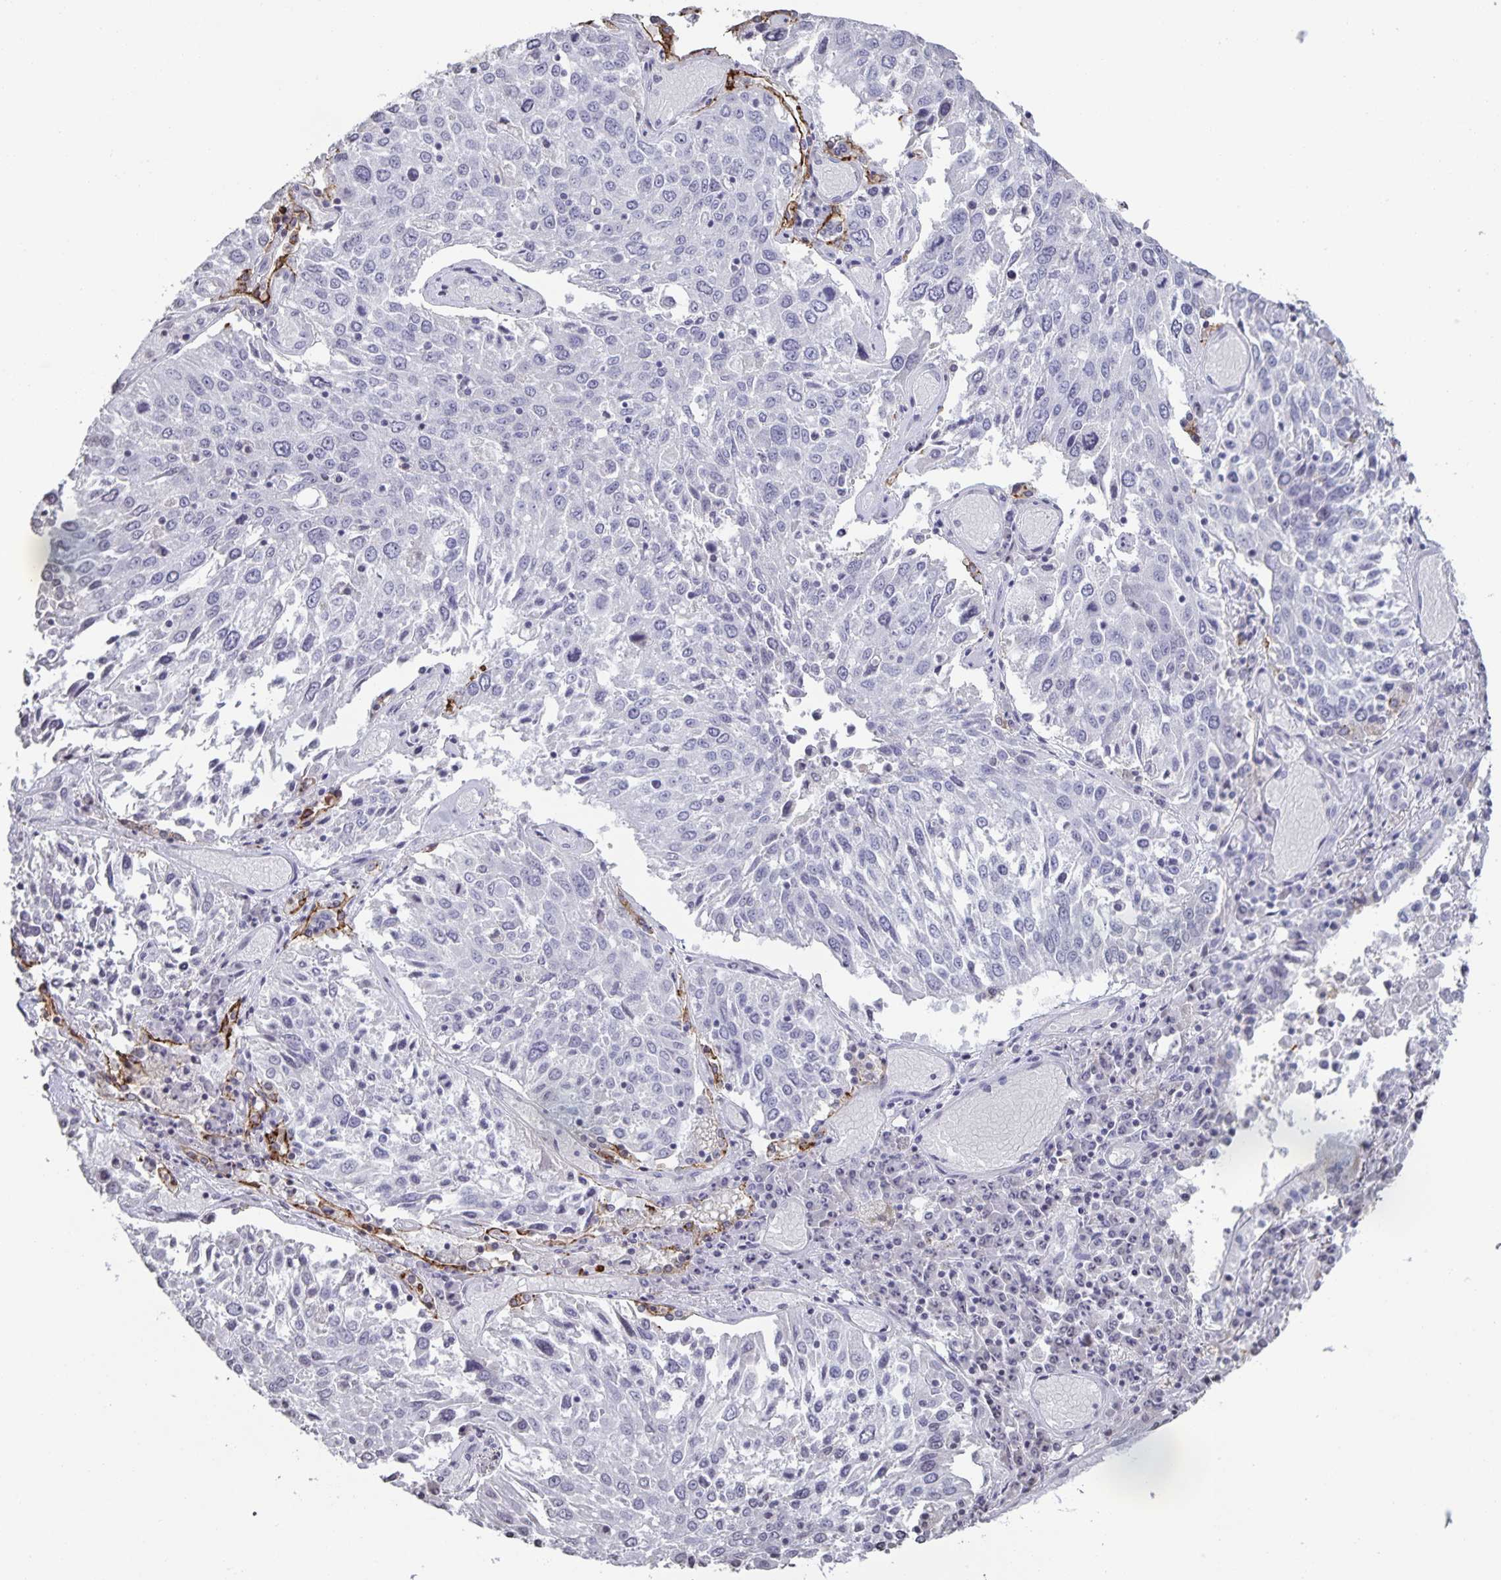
{"staining": {"intensity": "negative", "quantity": "none", "location": "none"}, "tissue": "lung cancer", "cell_type": "Tumor cells", "image_type": "cancer", "snomed": [{"axis": "morphology", "description": "Squamous cell carcinoma, NOS"}, {"axis": "topography", "description": "Lung"}], "caption": "Immunohistochemistry photomicrograph of human lung squamous cell carcinoma stained for a protein (brown), which shows no staining in tumor cells.", "gene": "AQP4", "patient": {"sex": "male", "age": 65}}